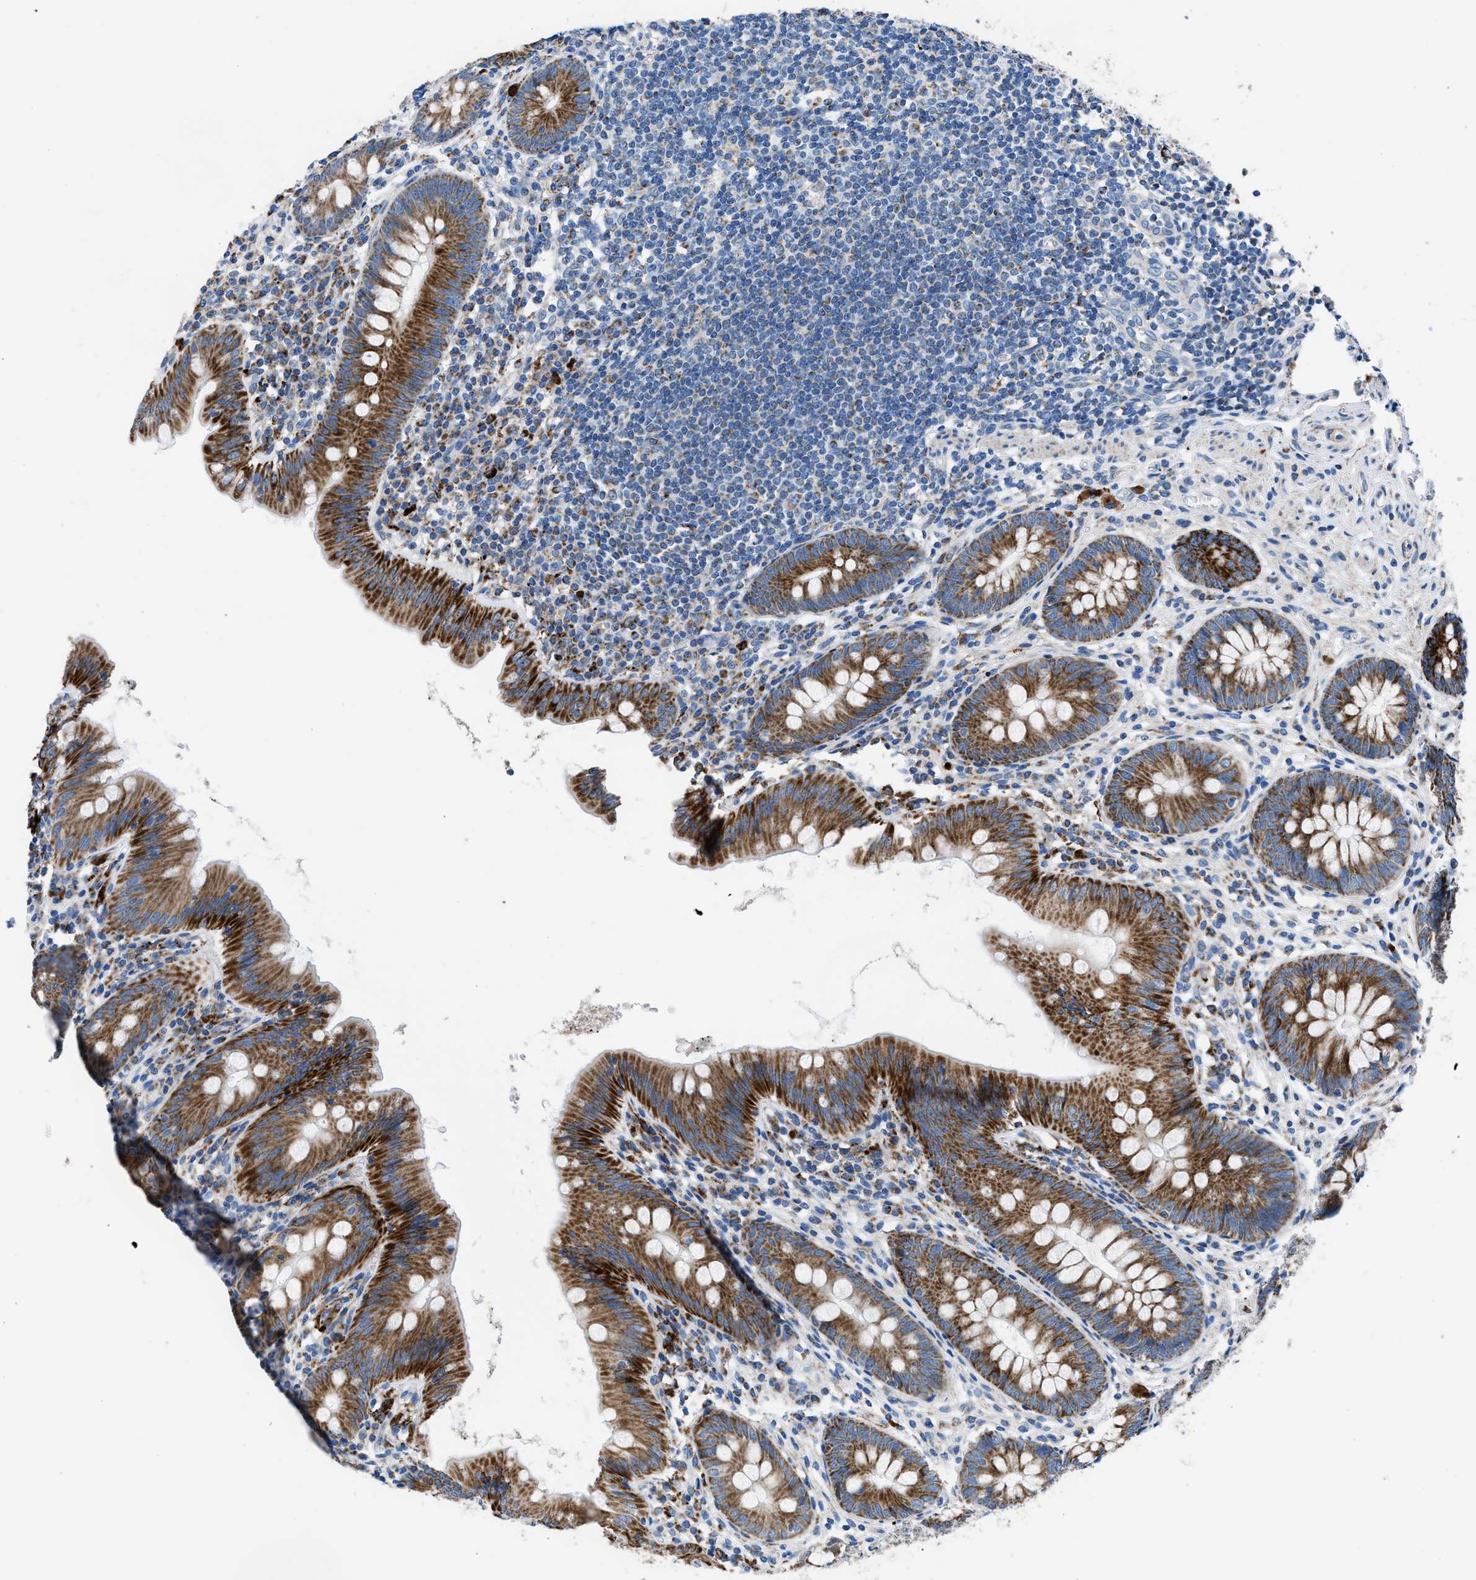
{"staining": {"intensity": "strong", "quantity": ">75%", "location": "cytoplasmic/membranous"}, "tissue": "appendix", "cell_type": "Glandular cells", "image_type": "normal", "snomed": [{"axis": "morphology", "description": "Normal tissue, NOS"}, {"axis": "topography", "description": "Appendix"}], "caption": "Appendix was stained to show a protein in brown. There is high levels of strong cytoplasmic/membranous positivity in about >75% of glandular cells. Immunohistochemistry stains the protein in brown and the nuclei are stained blue.", "gene": "ZDHHC3", "patient": {"sex": "male", "age": 56}}